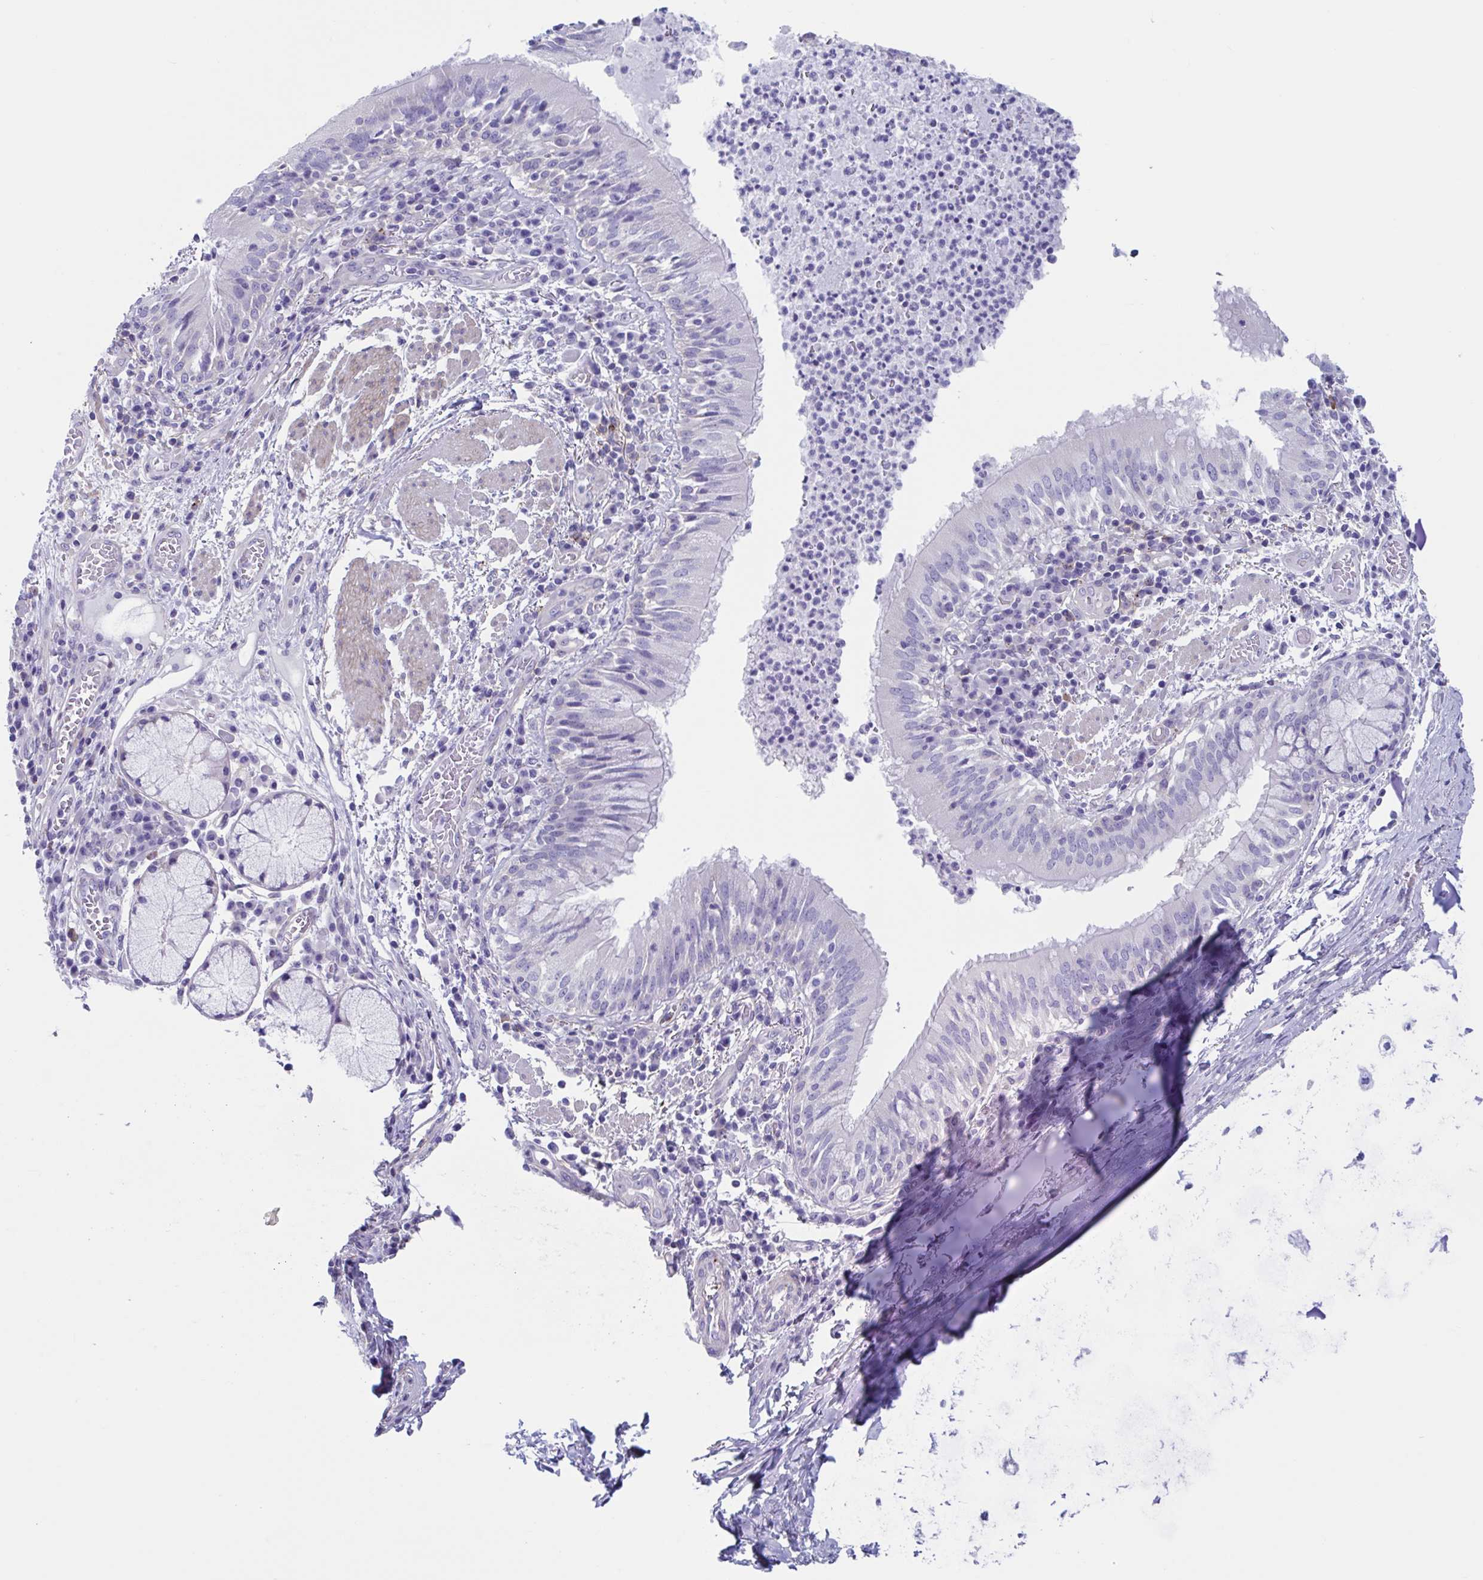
{"staining": {"intensity": "negative", "quantity": "none", "location": "none"}, "tissue": "bronchus", "cell_type": "Respiratory epithelial cells", "image_type": "normal", "snomed": [{"axis": "morphology", "description": "Normal tissue, NOS"}, {"axis": "topography", "description": "Lymph node"}, {"axis": "topography", "description": "Bronchus"}], "caption": "High power microscopy photomicrograph of an immunohistochemistry image of benign bronchus, revealing no significant expression in respiratory epithelial cells. (Brightfield microscopy of DAB immunohistochemistry (IHC) at high magnification).", "gene": "LPIN3", "patient": {"sex": "male", "age": 56}}